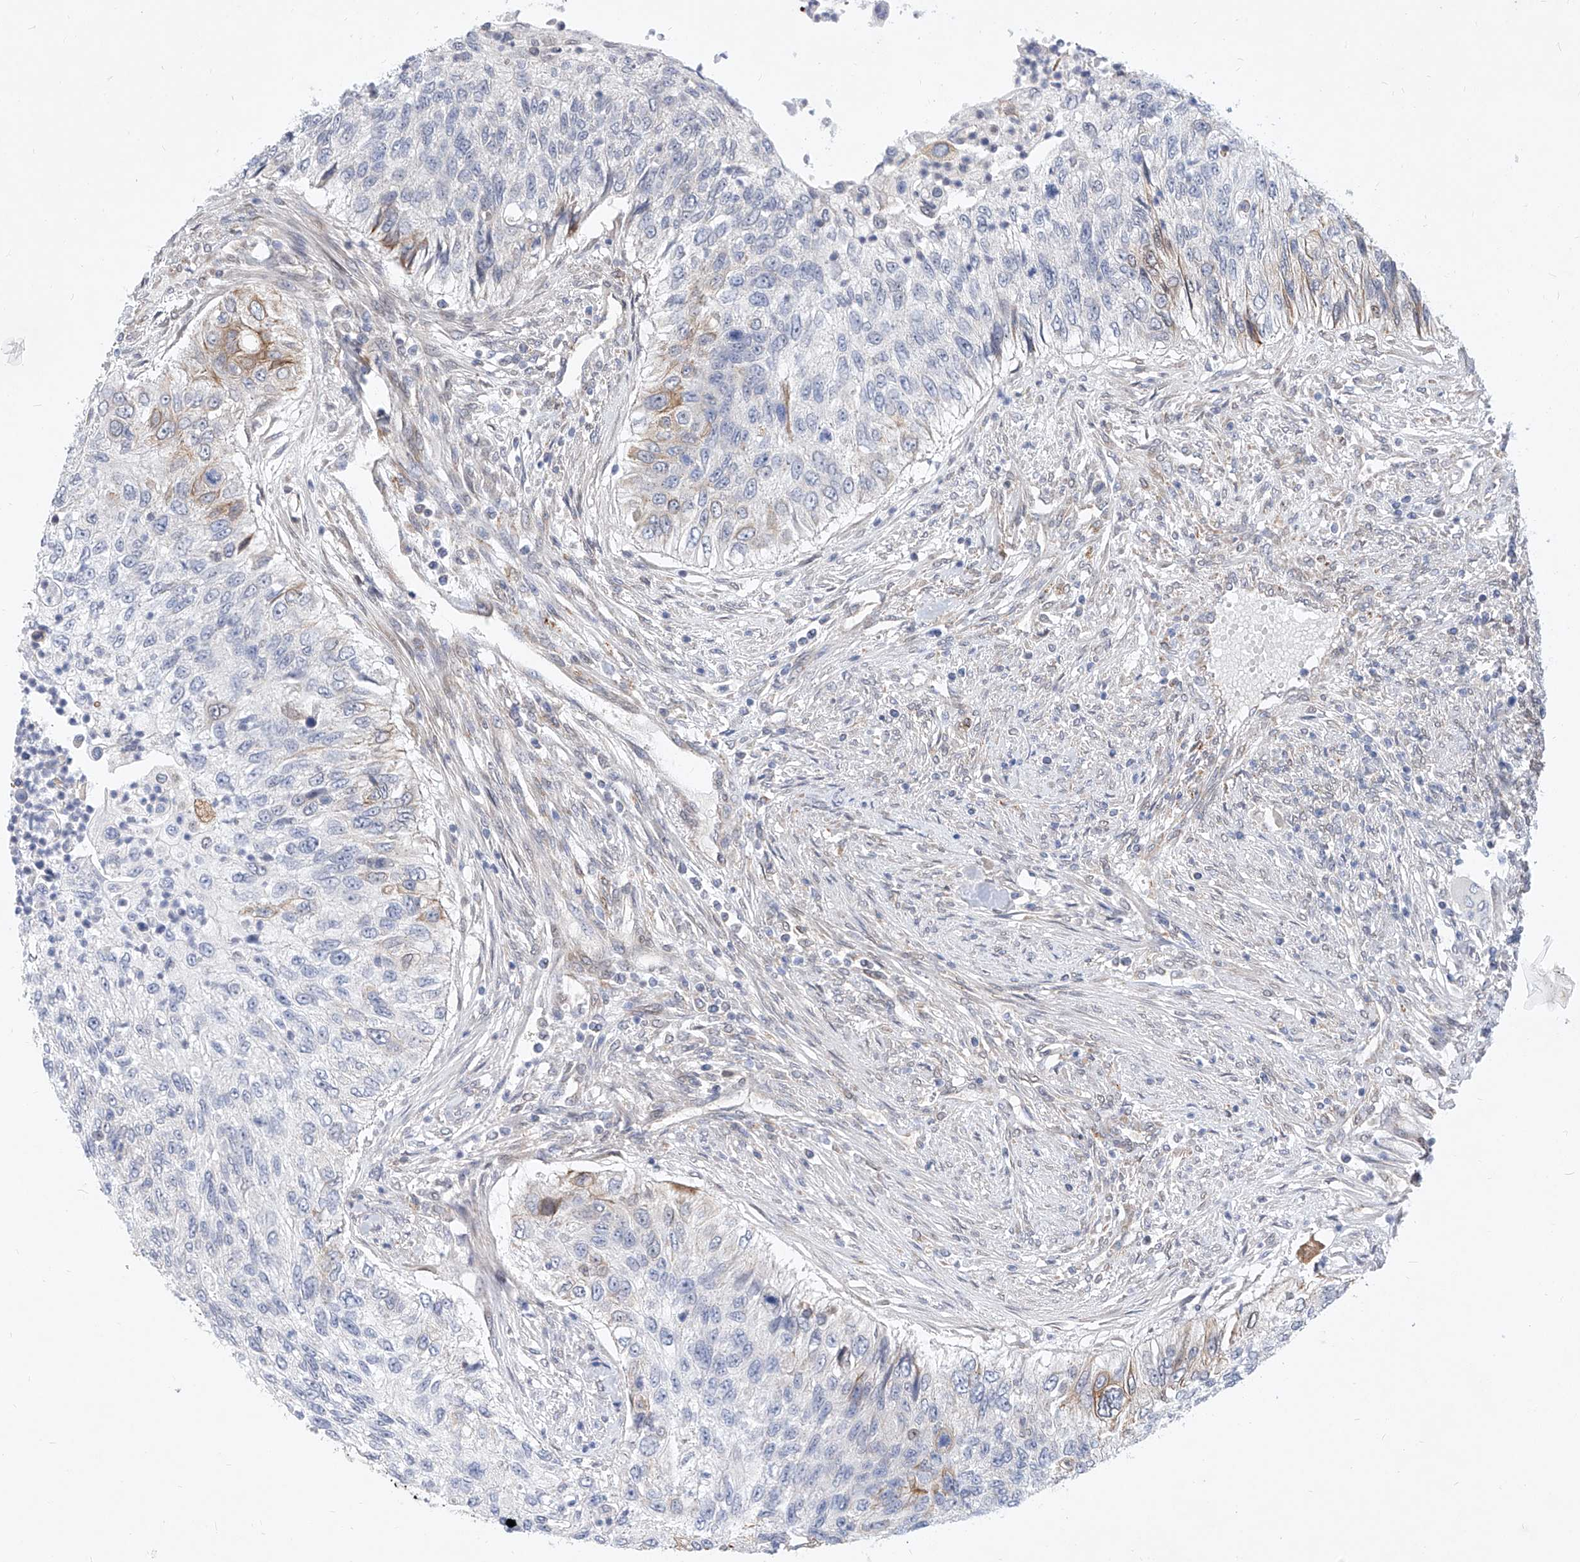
{"staining": {"intensity": "moderate", "quantity": "<25%", "location": "cytoplasmic/membranous"}, "tissue": "urothelial cancer", "cell_type": "Tumor cells", "image_type": "cancer", "snomed": [{"axis": "morphology", "description": "Urothelial carcinoma, High grade"}, {"axis": "topography", "description": "Urinary bladder"}], "caption": "This is an image of immunohistochemistry staining of urothelial carcinoma (high-grade), which shows moderate positivity in the cytoplasmic/membranous of tumor cells.", "gene": "MX2", "patient": {"sex": "female", "age": 60}}